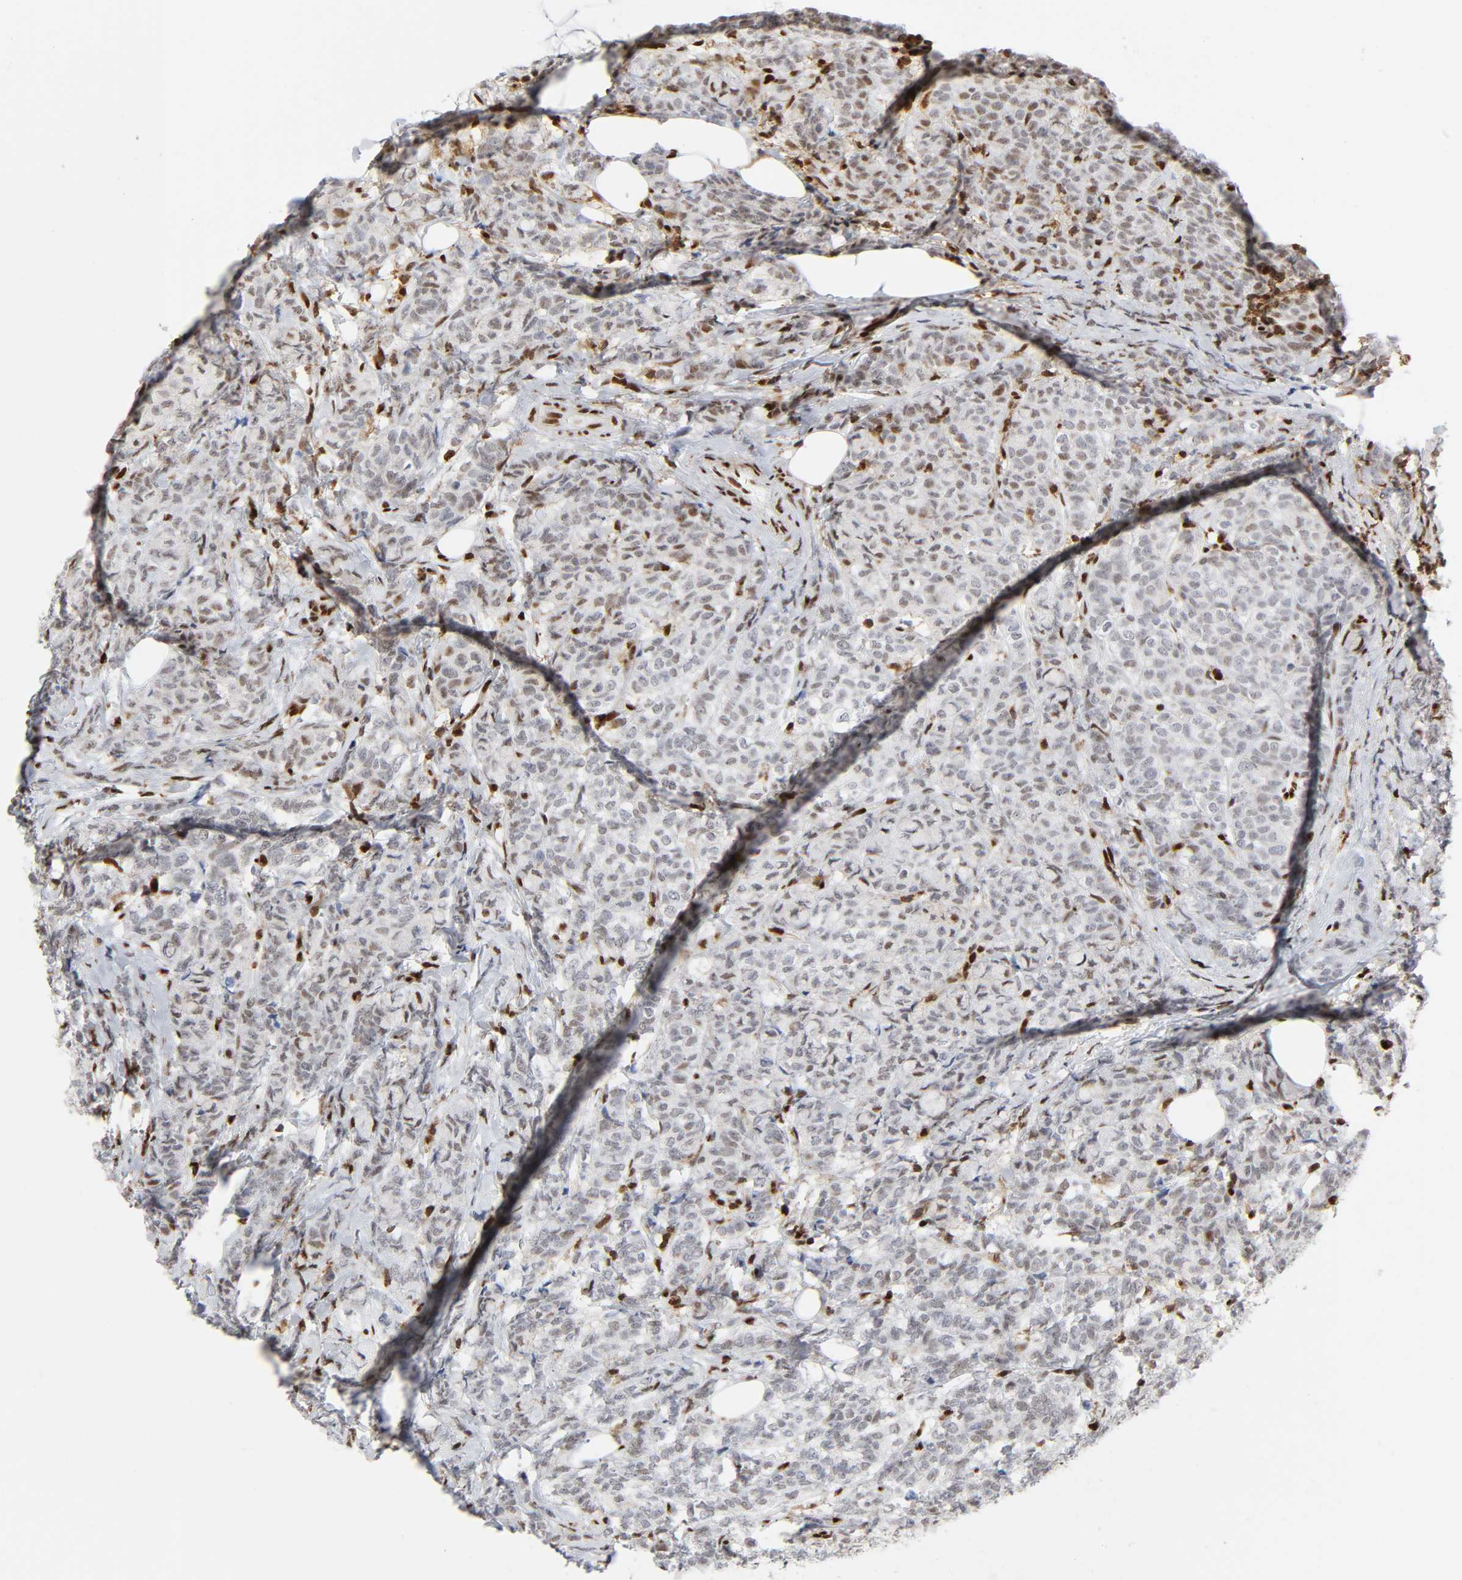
{"staining": {"intensity": "moderate", "quantity": "<25%", "location": "nuclear"}, "tissue": "breast cancer", "cell_type": "Tumor cells", "image_type": "cancer", "snomed": [{"axis": "morphology", "description": "Lobular carcinoma"}, {"axis": "topography", "description": "Breast"}], "caption": "IHC image of neoplastic tissue: human breast lobular carcinoma stained using immunohistochemistry exhibits low levels of moderate protein expression localized specifically in the nuclear of tumor cells, appearing as a nuclear brown color.", "gene": "WAS", "patient": {"sex": "female", "age": 60}}